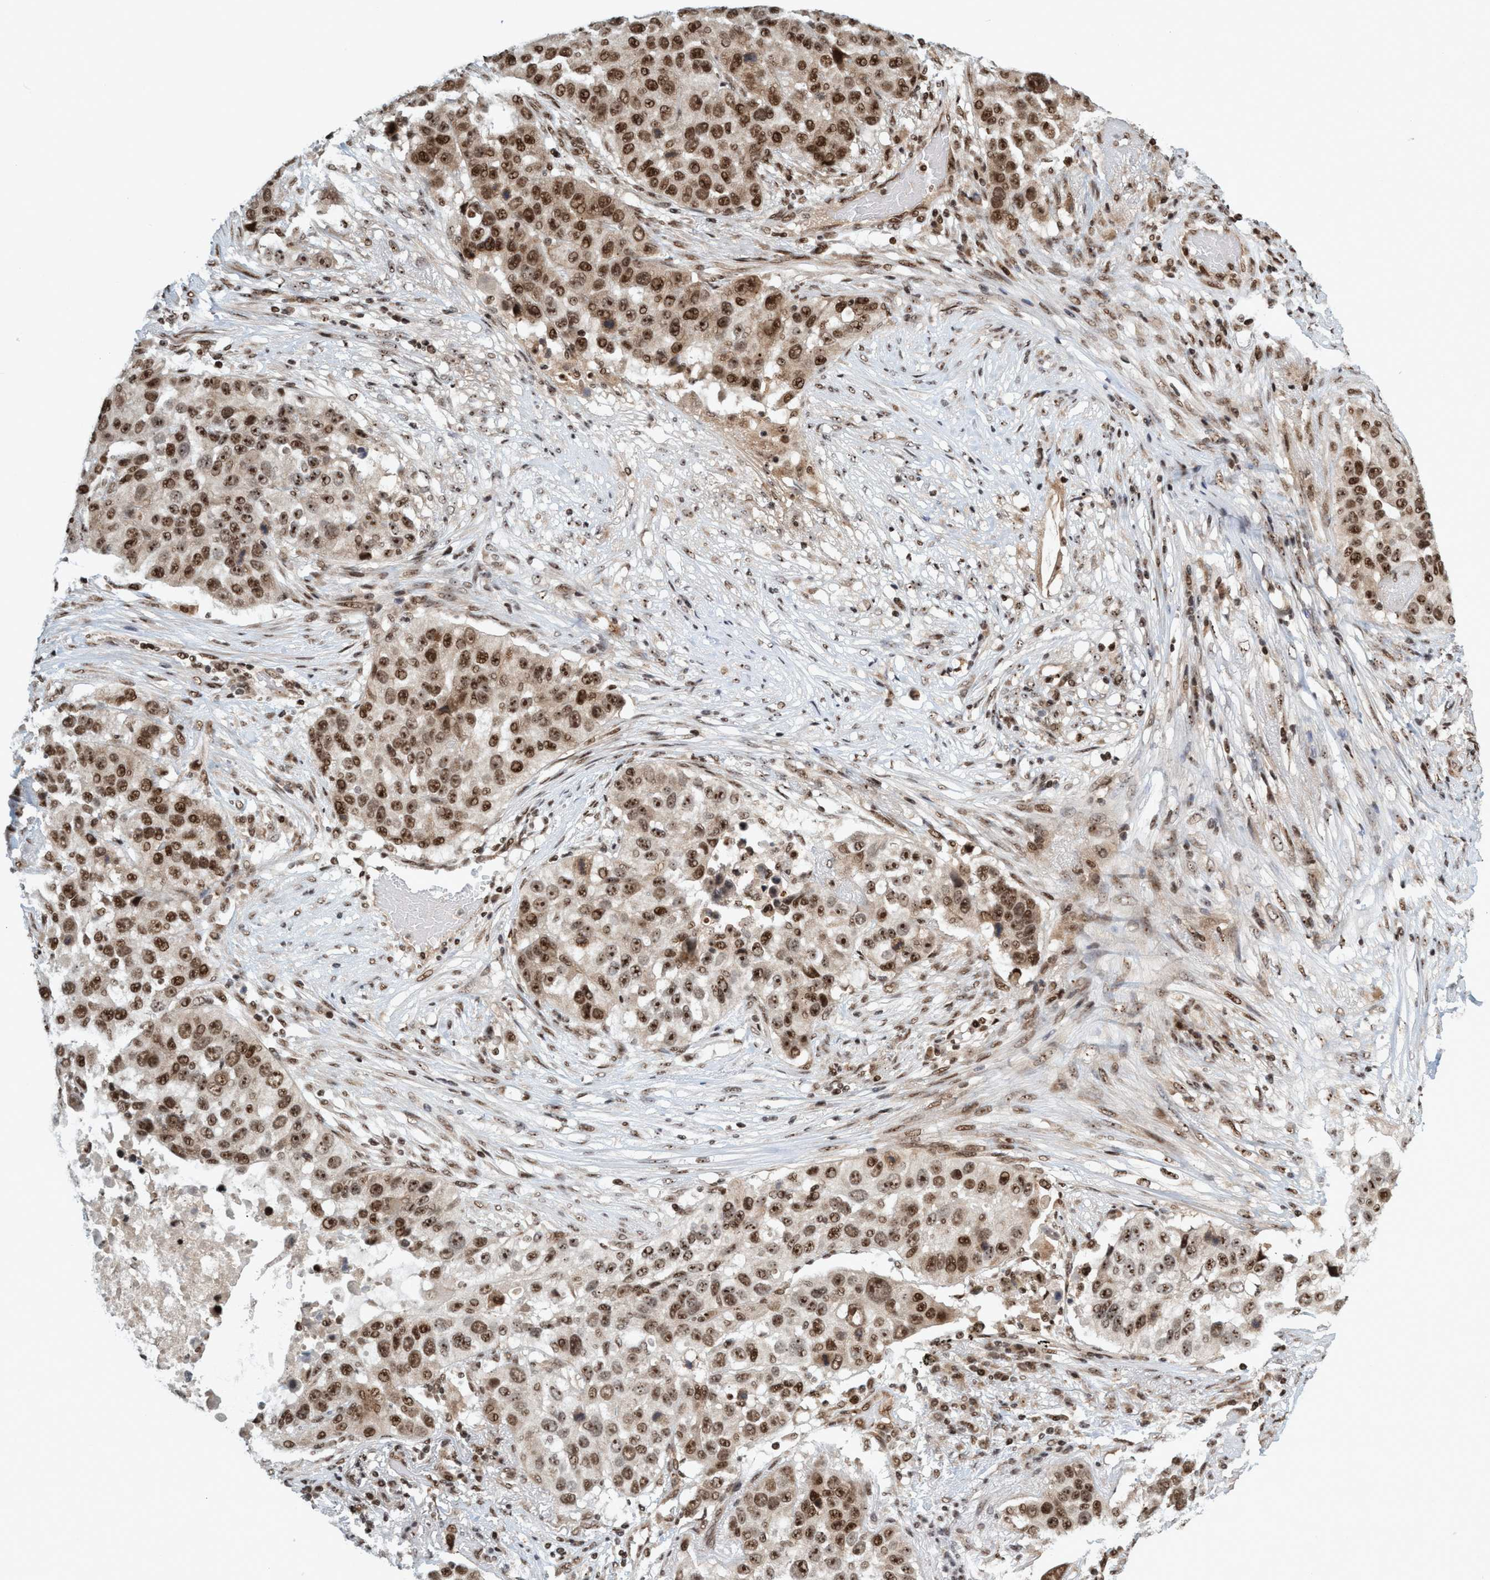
{"staining": {"intensity": "strong", "quantity": ">75%", "location": "nuclear"}, "tissue": "lung cancer", "cell_type": "Tumor cells", "image_type": "cancer", "snomed": [{"axis": "morphology", "description": "Squamous cell carcinoma, NOS"}, {"axis": "topography", "description": "Lung"}], "caption": "Immunohistochemical staining of squamous cell carcinoma (lung) exhibits high levels of strong nuclear protein expression in approximately >75% of tumor cells. The protein of interest is shown in brown color, while the nuclei are stained blue.", "gene": "SMCR8", "patient": {"sex": "male", "age": 57}}